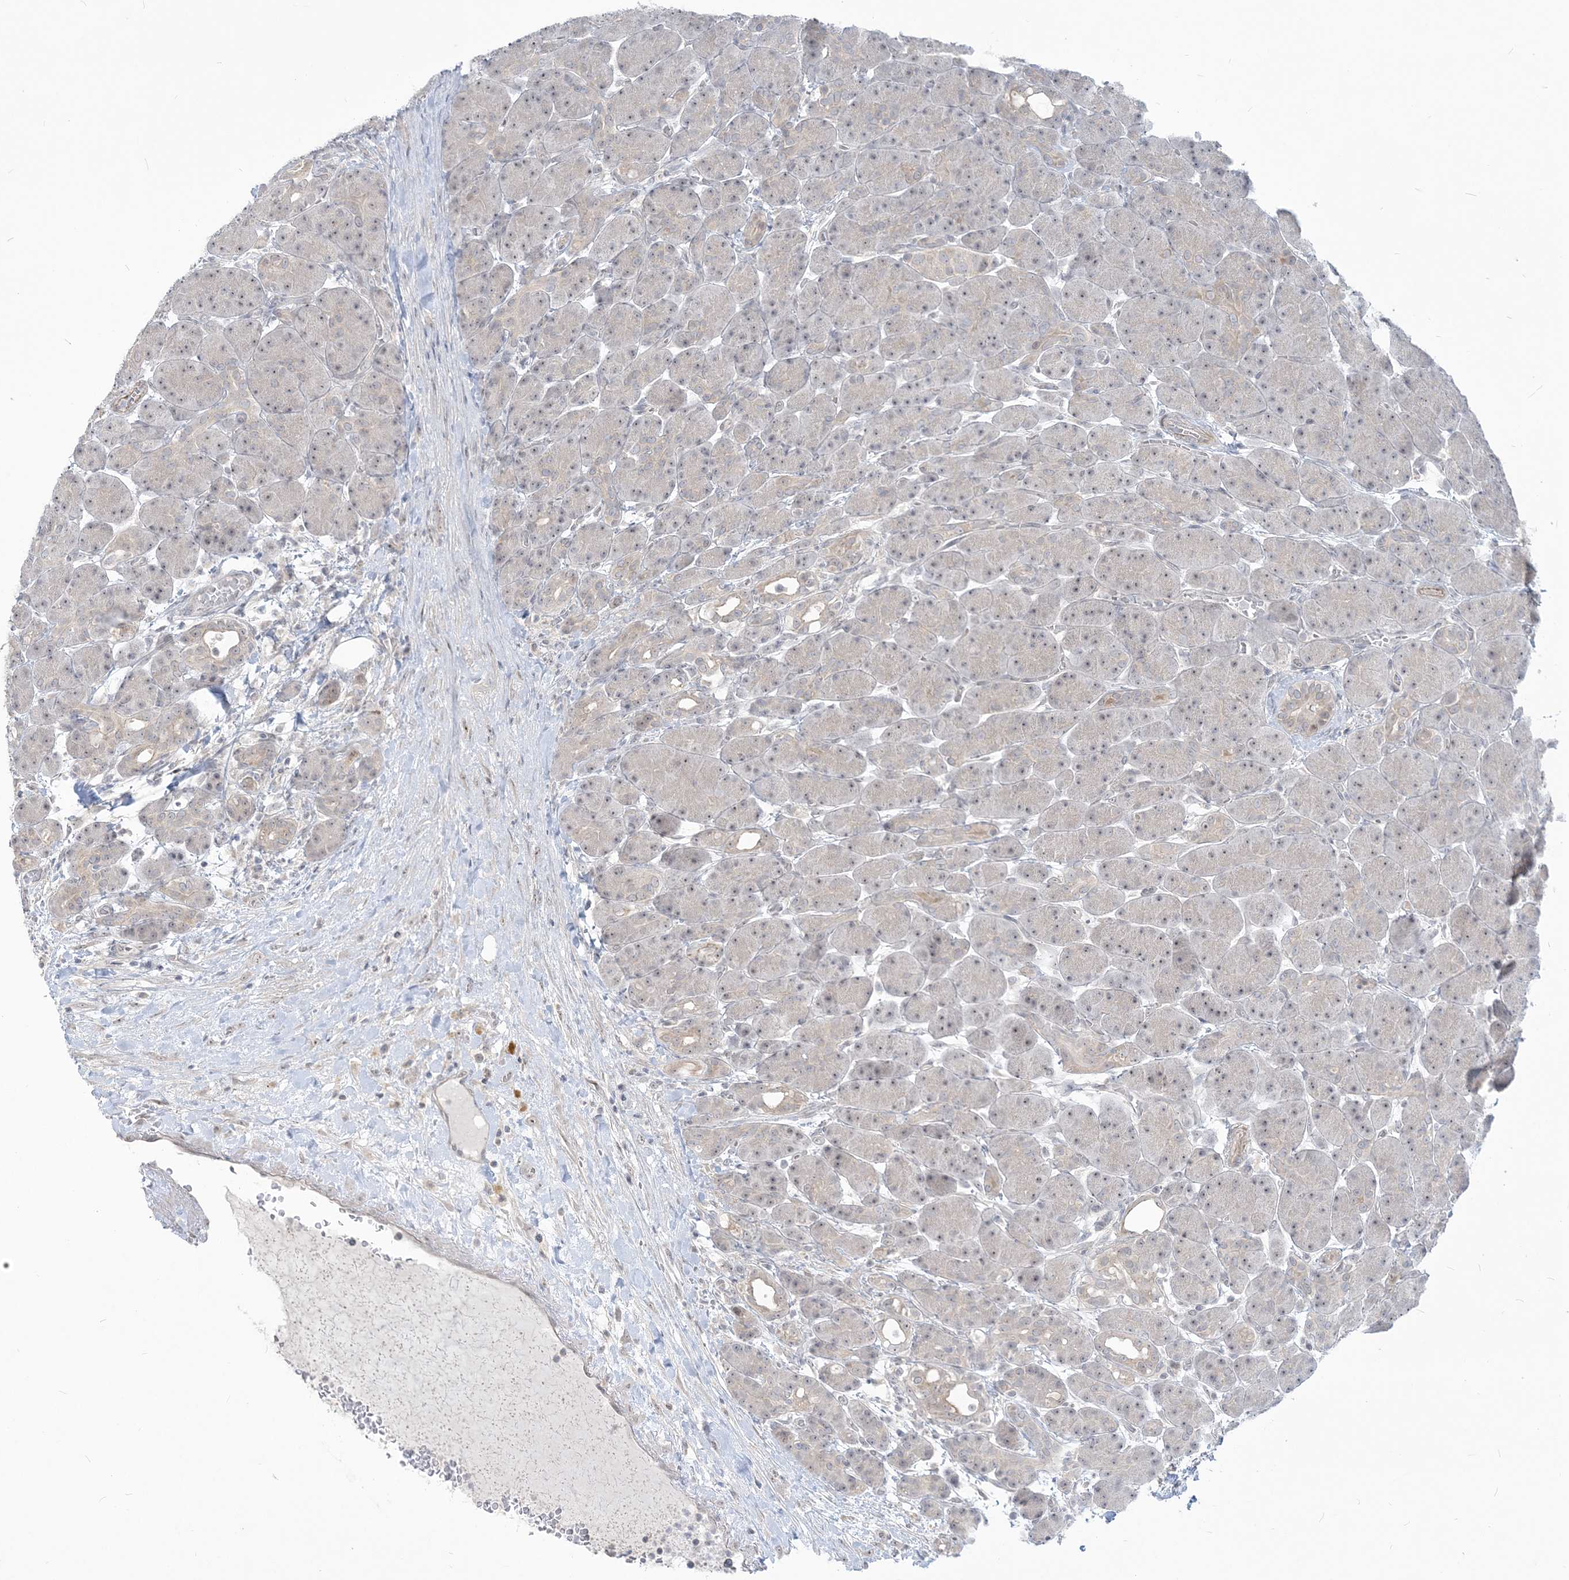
{"staining": {"intensity": "weak", "quantity": "25%-75%", "location": "cytoplasmic/membranous"}, "tissue": "pancreas", "cell_type": "Exocrine glandular cells", "image_type": "normal", "snomed": [{"axis": "morphology", "description": "Normal tissue, NOS"}, {"axis": "topography", "description": "Pancreas"}], "caption": "Immunohistochemistry (IHC) staining of normal pancreas, which shows low levels of weak cytoplasmic/membranous staining in about 25%-75% of exocrine glandular cells indicating weak cytoplasmic/membranous protein positivity. The staining was performed using DAB (3,3'-diaminobenzidine) (brown) for protein detection and nuclei were counterstained in hematoxylin (blue).", "gene": "SDAD1", "patient": {"sex": "male", "age": 63}}